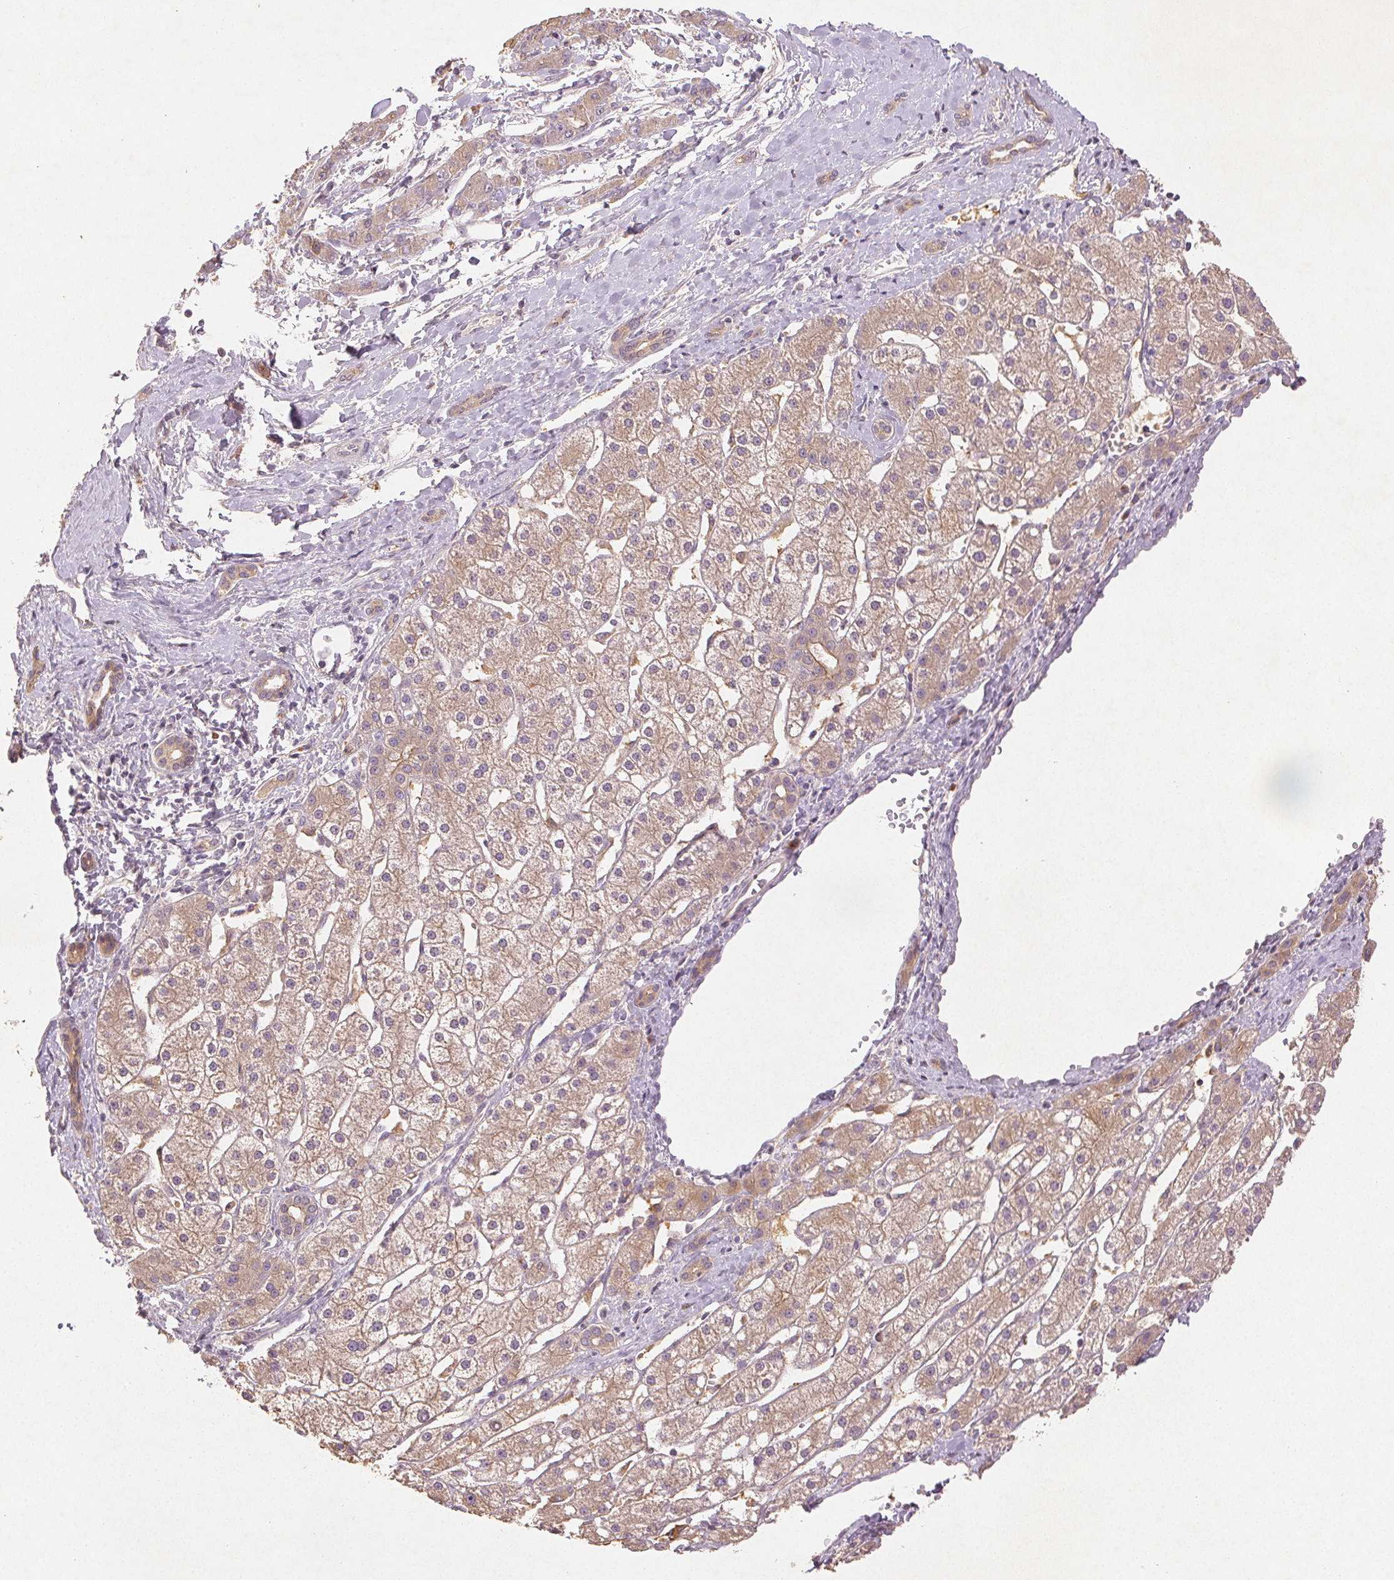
{"staining": {"intensity": "weak", "quantity": "25%-75%", "location": "cytoplasmic/membranous"}, "tissue": "liver cancer", "cell_type": "Tumor cells", "image_type": "cancer", "snomed": [{"axis": "morphology", "description": "Carcinoma, Hepatocellular, NOS"}, {"axis": "topography", "description": "Liver"}], "caption": "Protein expression analysis of liver cancer (hepatocellular carcinoma) reveals weak cytoplasmic/membranous expression in about 25%-75% of tumor cells.", "gene": "YIF1B", "patient": {"sex": "male", "age": 67}}